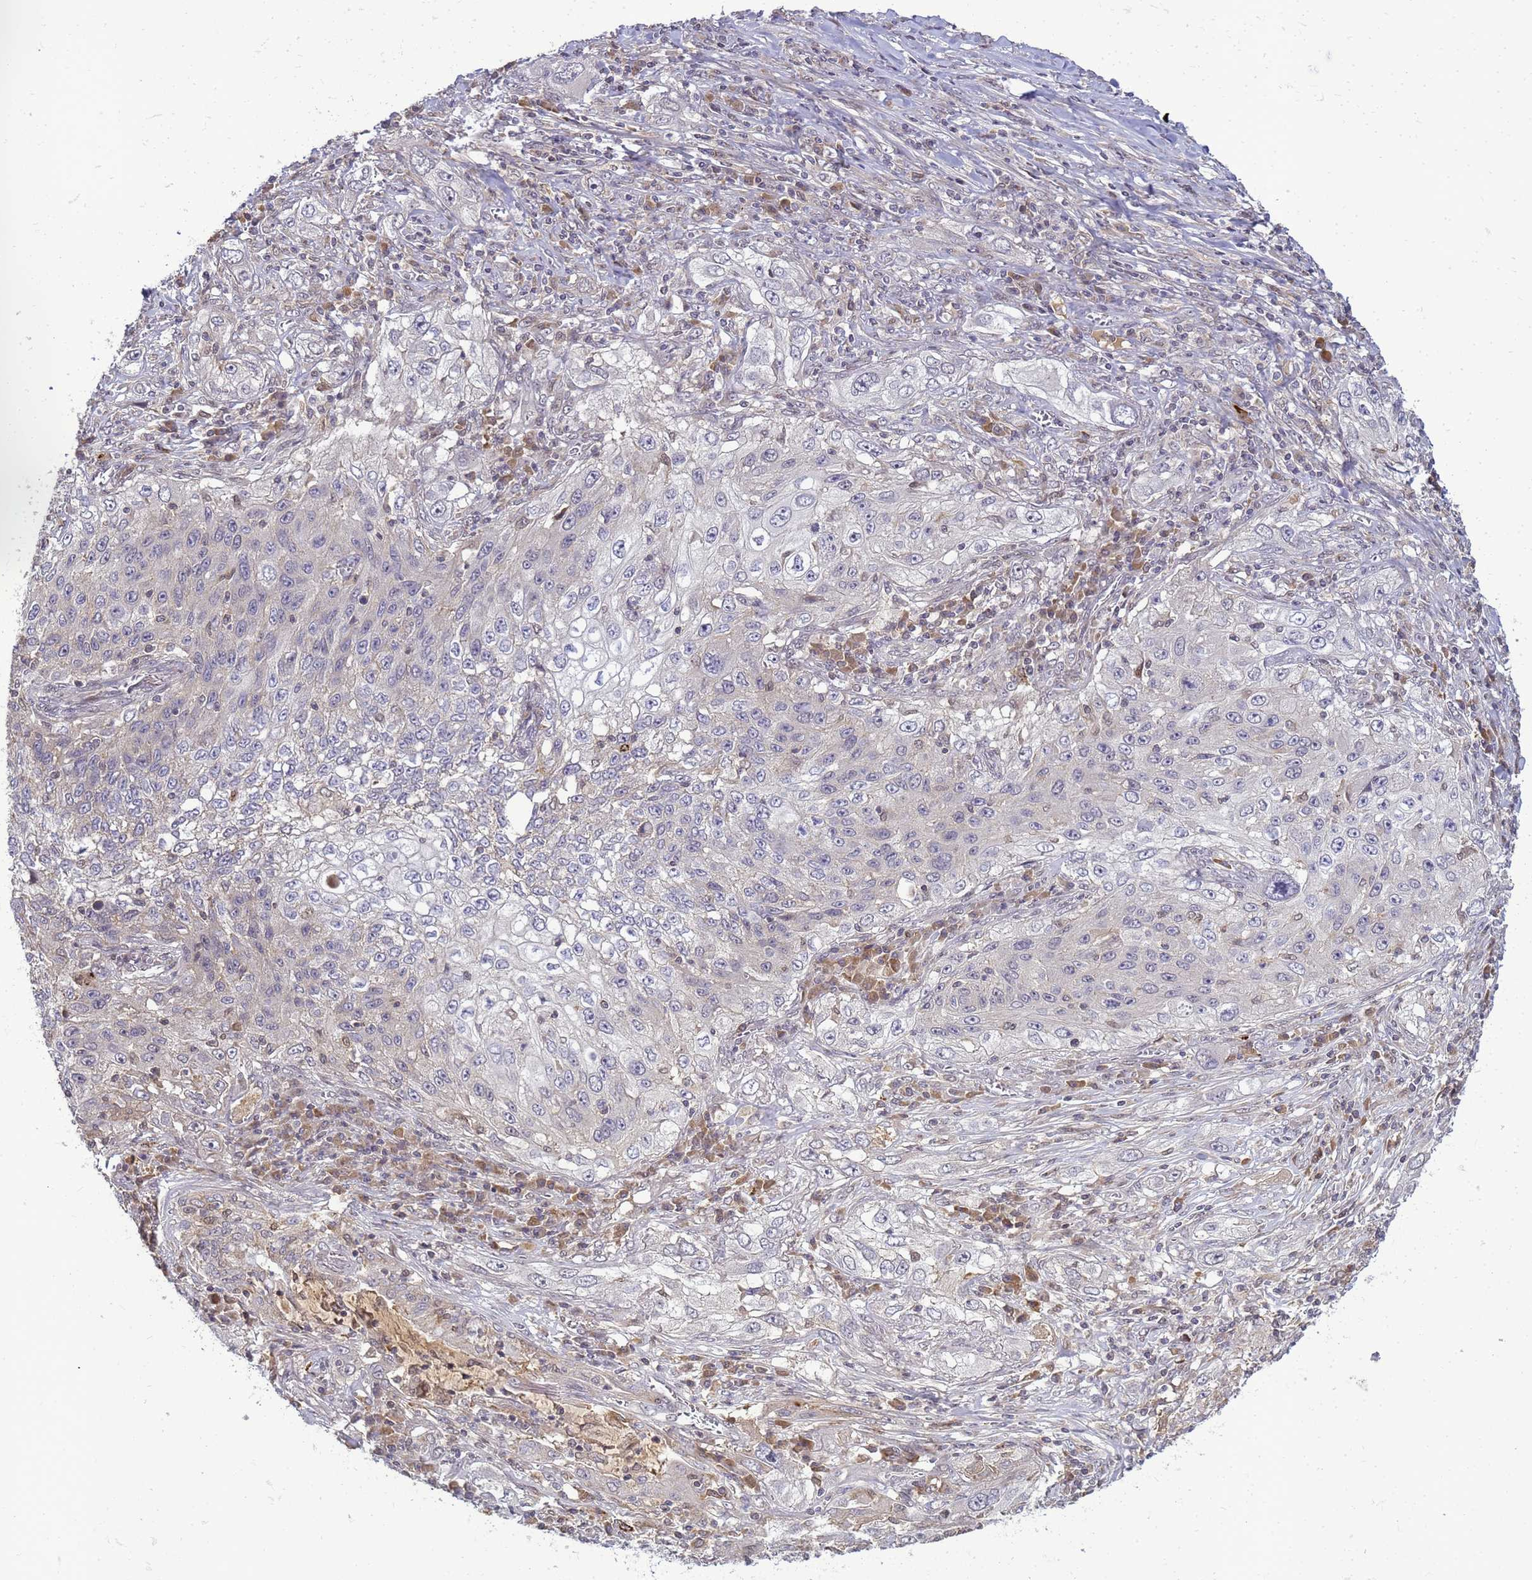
{"staining": {"intensity": "negative", "quantity": "none", "location": "none"}, "tissue": "lung cancer", "cell_type": "Tumor cells", "image_type": "cancer", "snomed": [{"axis": "morphology", "description": "Squamous cell carcinoma, NOS"}, {"axis": "topography", "description": "Lung"}], "caption": "Photomicrograph shows no protein positivity in tumor cells of lung squamous cell carcinoma tissue.", "gene": "TMEM74B", "patient": {"sex": "female", "age": 69}}